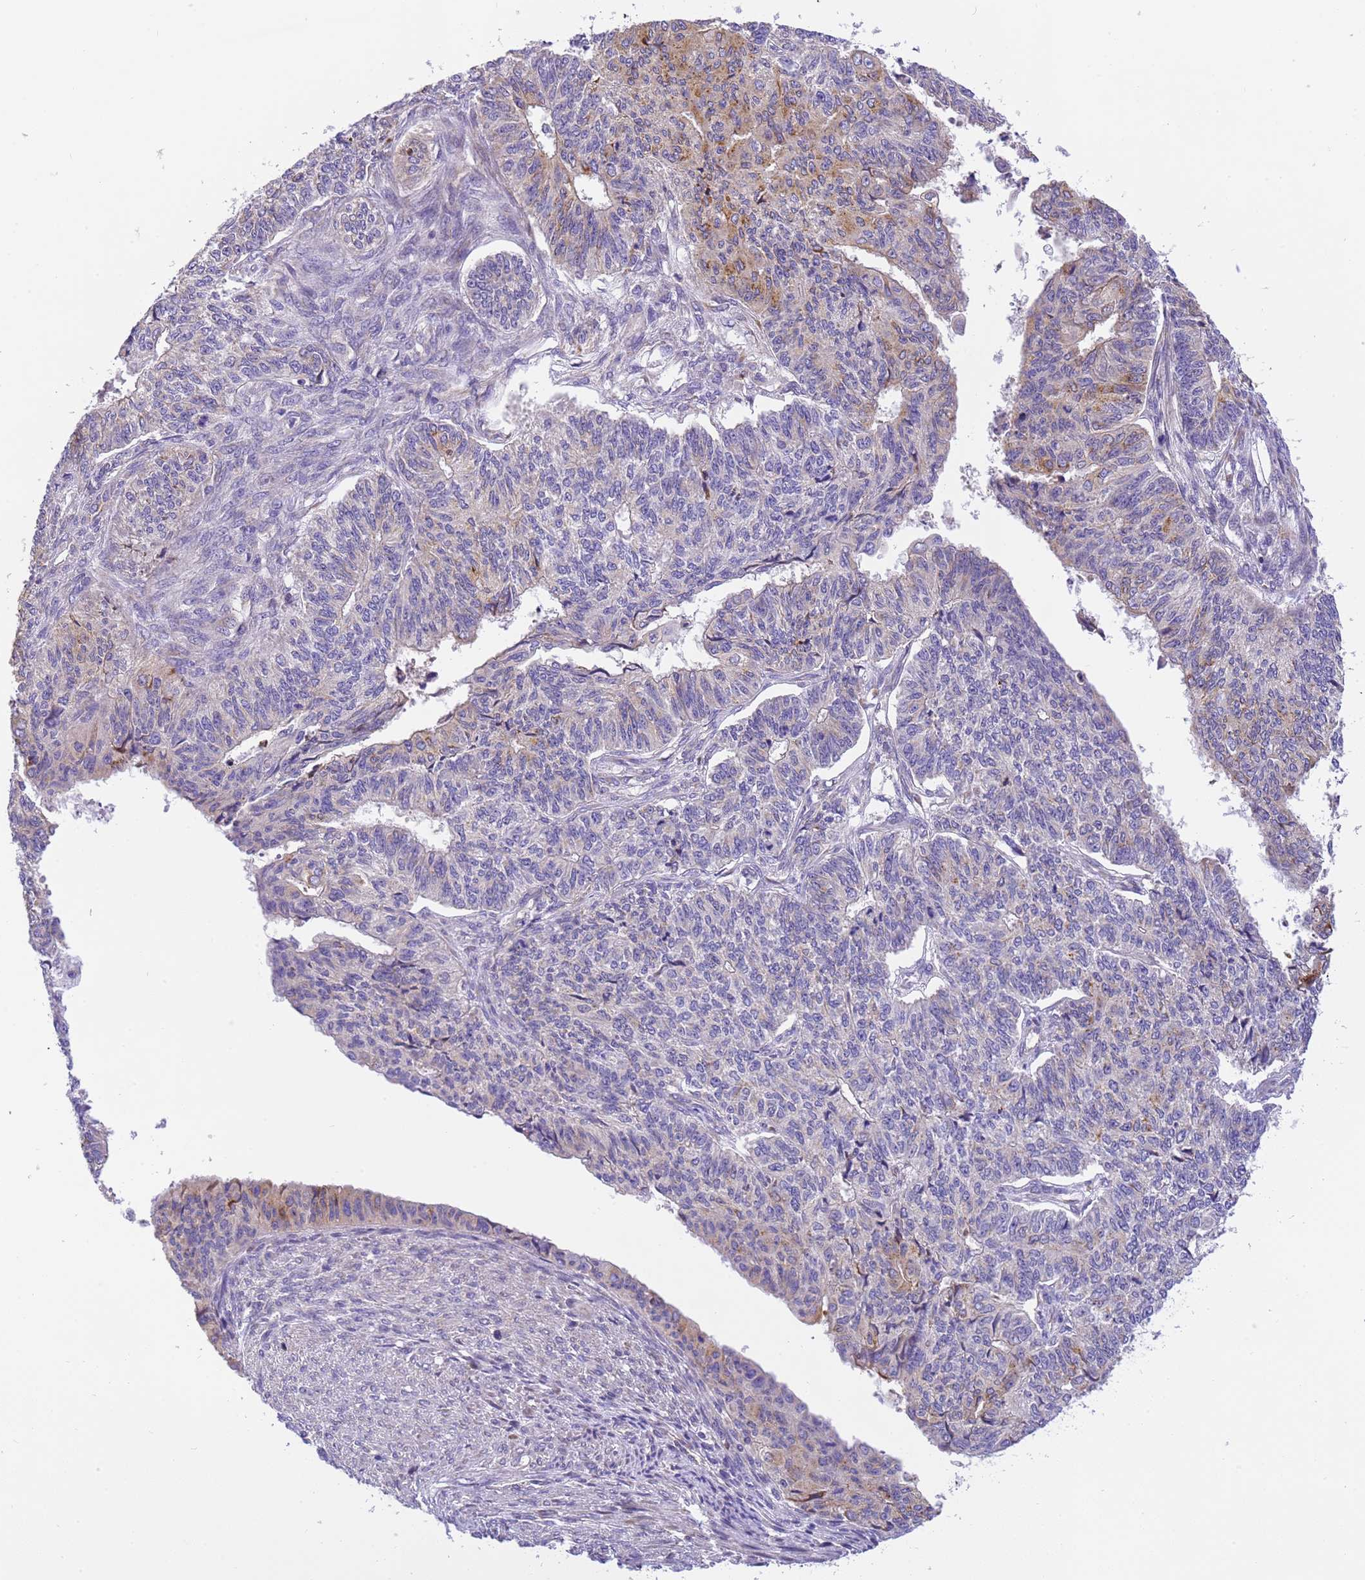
{"staining": {"intensity": "weak", "quantity": "<25%", "location": "cytoplasmic/membranous"}, "tissue": "endometrial cancer", "cell_type": "Tumor cells", "image_type": "cancer", "snomed": [{"axis": "morphology", "description": "Adenocarcinoma, NOS"}, {"axis": "topography", "description": "Endometrium"}], "caption": "Protein analysis of endometrial adenocarcinoma displays no significant positivity in tumor cells.", "gene": "RHBDD3", "patient": {"sex": "female", "age": 32}}